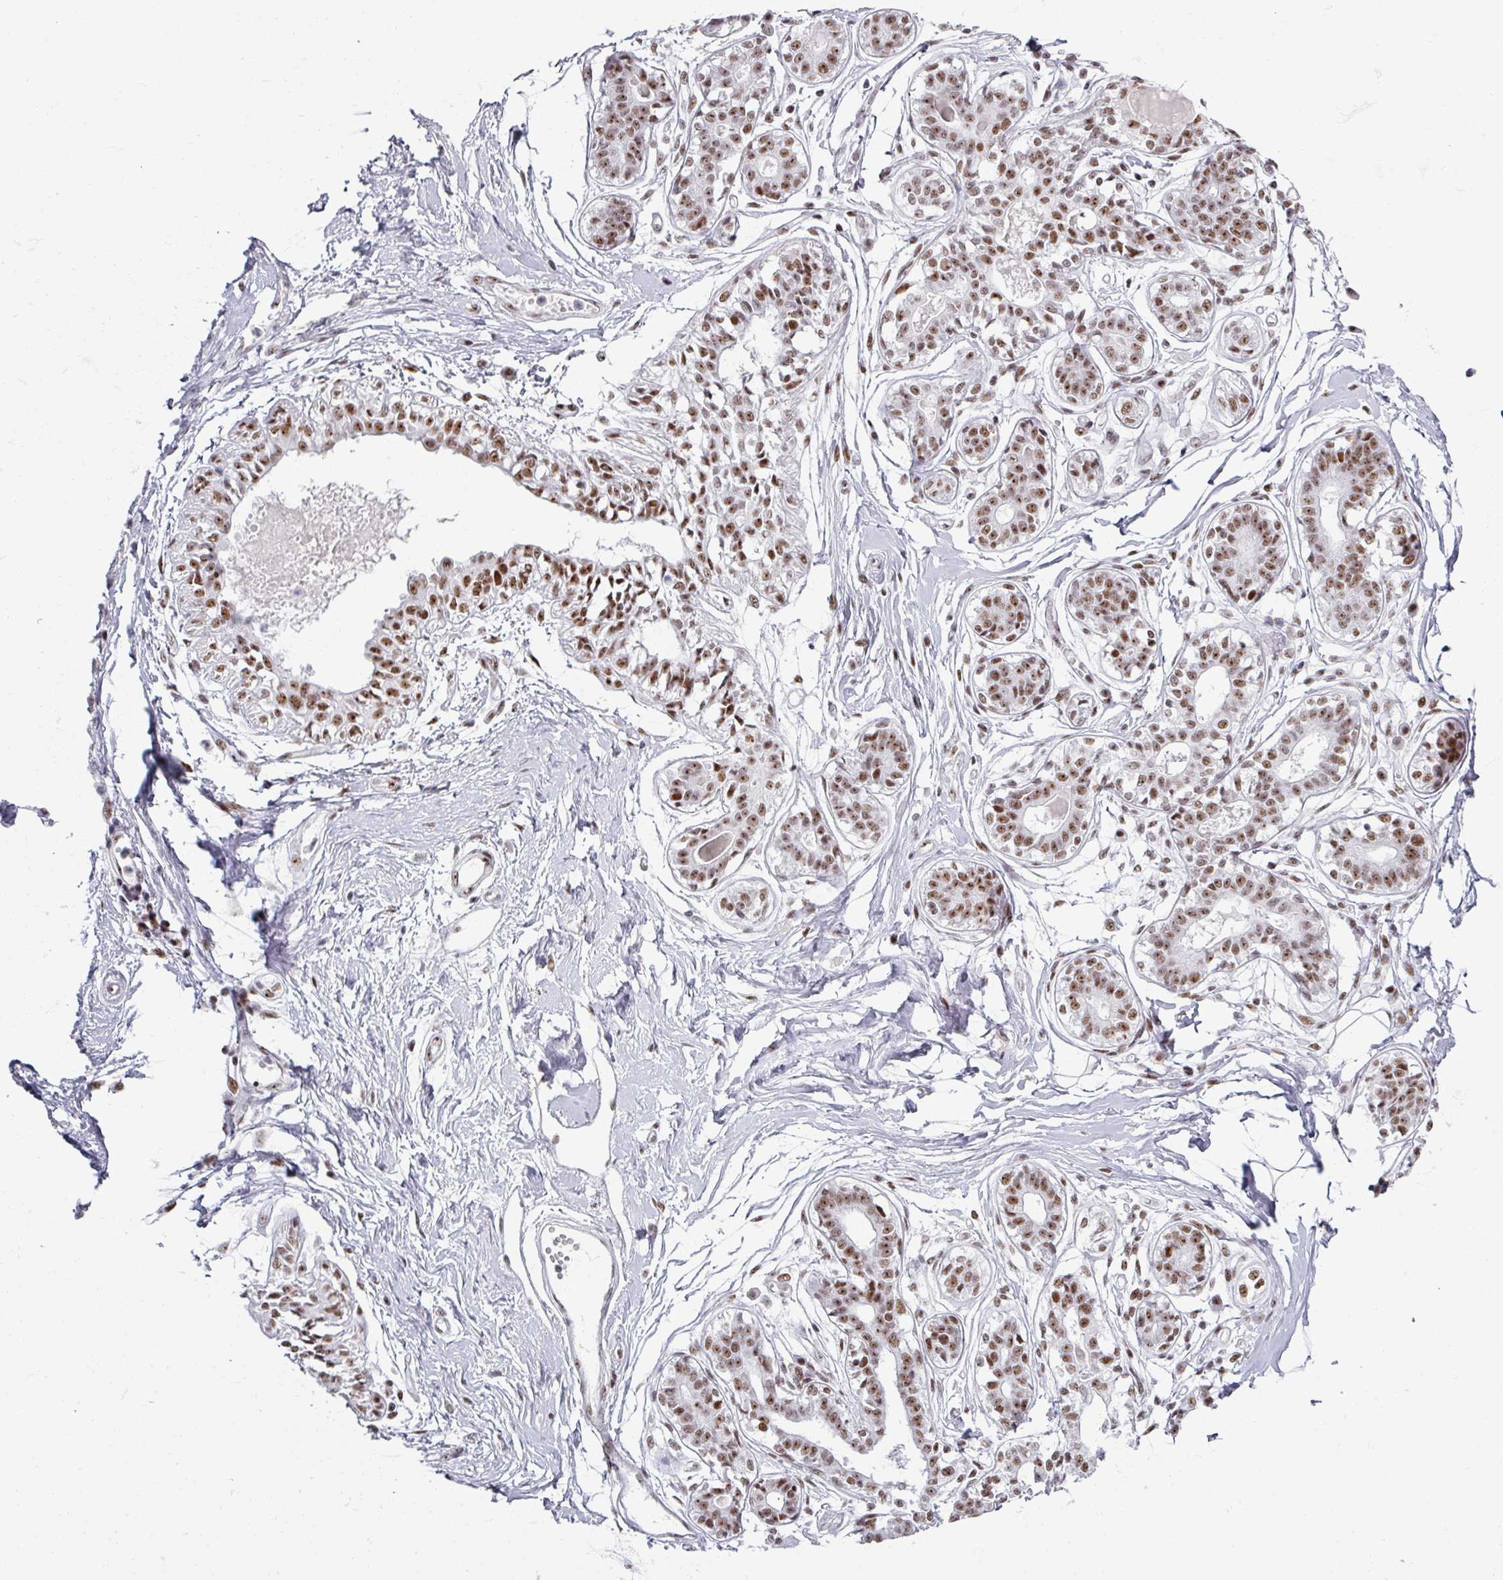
{"staining": {"intensity": "negative", "quantity": "none", "location": "none"}, "tissue": "breast", "cell_type": "Adipocytes", "image_type": "normal", "snomed": [{"axis": "morphology", "description": "Normal tissue, NOS"}, {"axis": "topography", "description": "Breast"}], "caption": "Adipocytes are negative for protein expression in unremarkable human breast. (Immunohistochemistry, brightfield microscopy, high magnification).", "gene": "ADAR", "patient": {"sex": "female", "age": 45}}